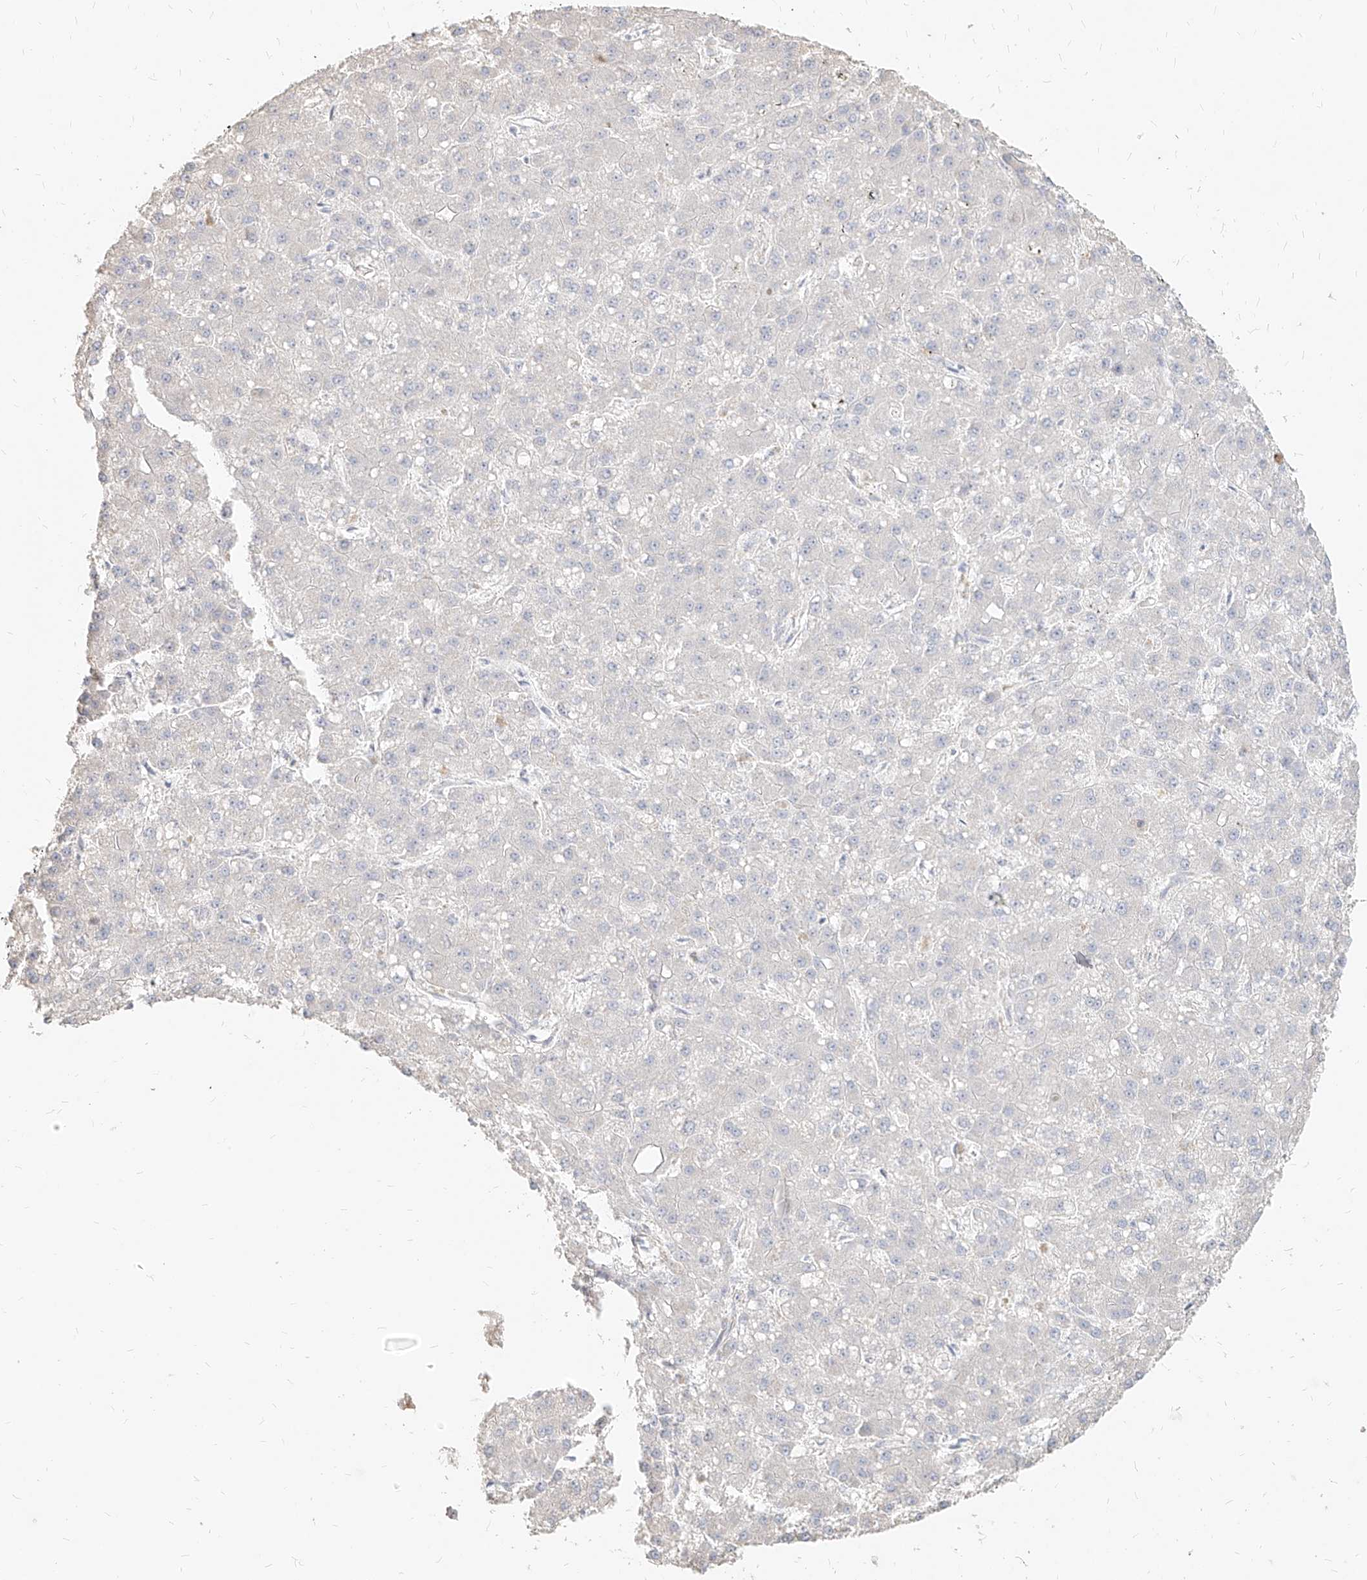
{"staining": {"intensity": "negative", "quantity": "none", "location": "none"}, "tissue": "liver cancer", "cell_type": "Tumor cells", "image_type": "cancer", "snomed": [{"axis": "morphology", "description": "Carcinoma, Hepatocellular, NOS"}, {"axis": "topography", "description": "Liver"}], "caption": "This is an immunohistochemistry photomicrograph of human liver hepatocellular carcinoma. There is no positivity in tumor cells.", "gene": "ITPKB", "patient": {"sex": "male", "age": 67}}